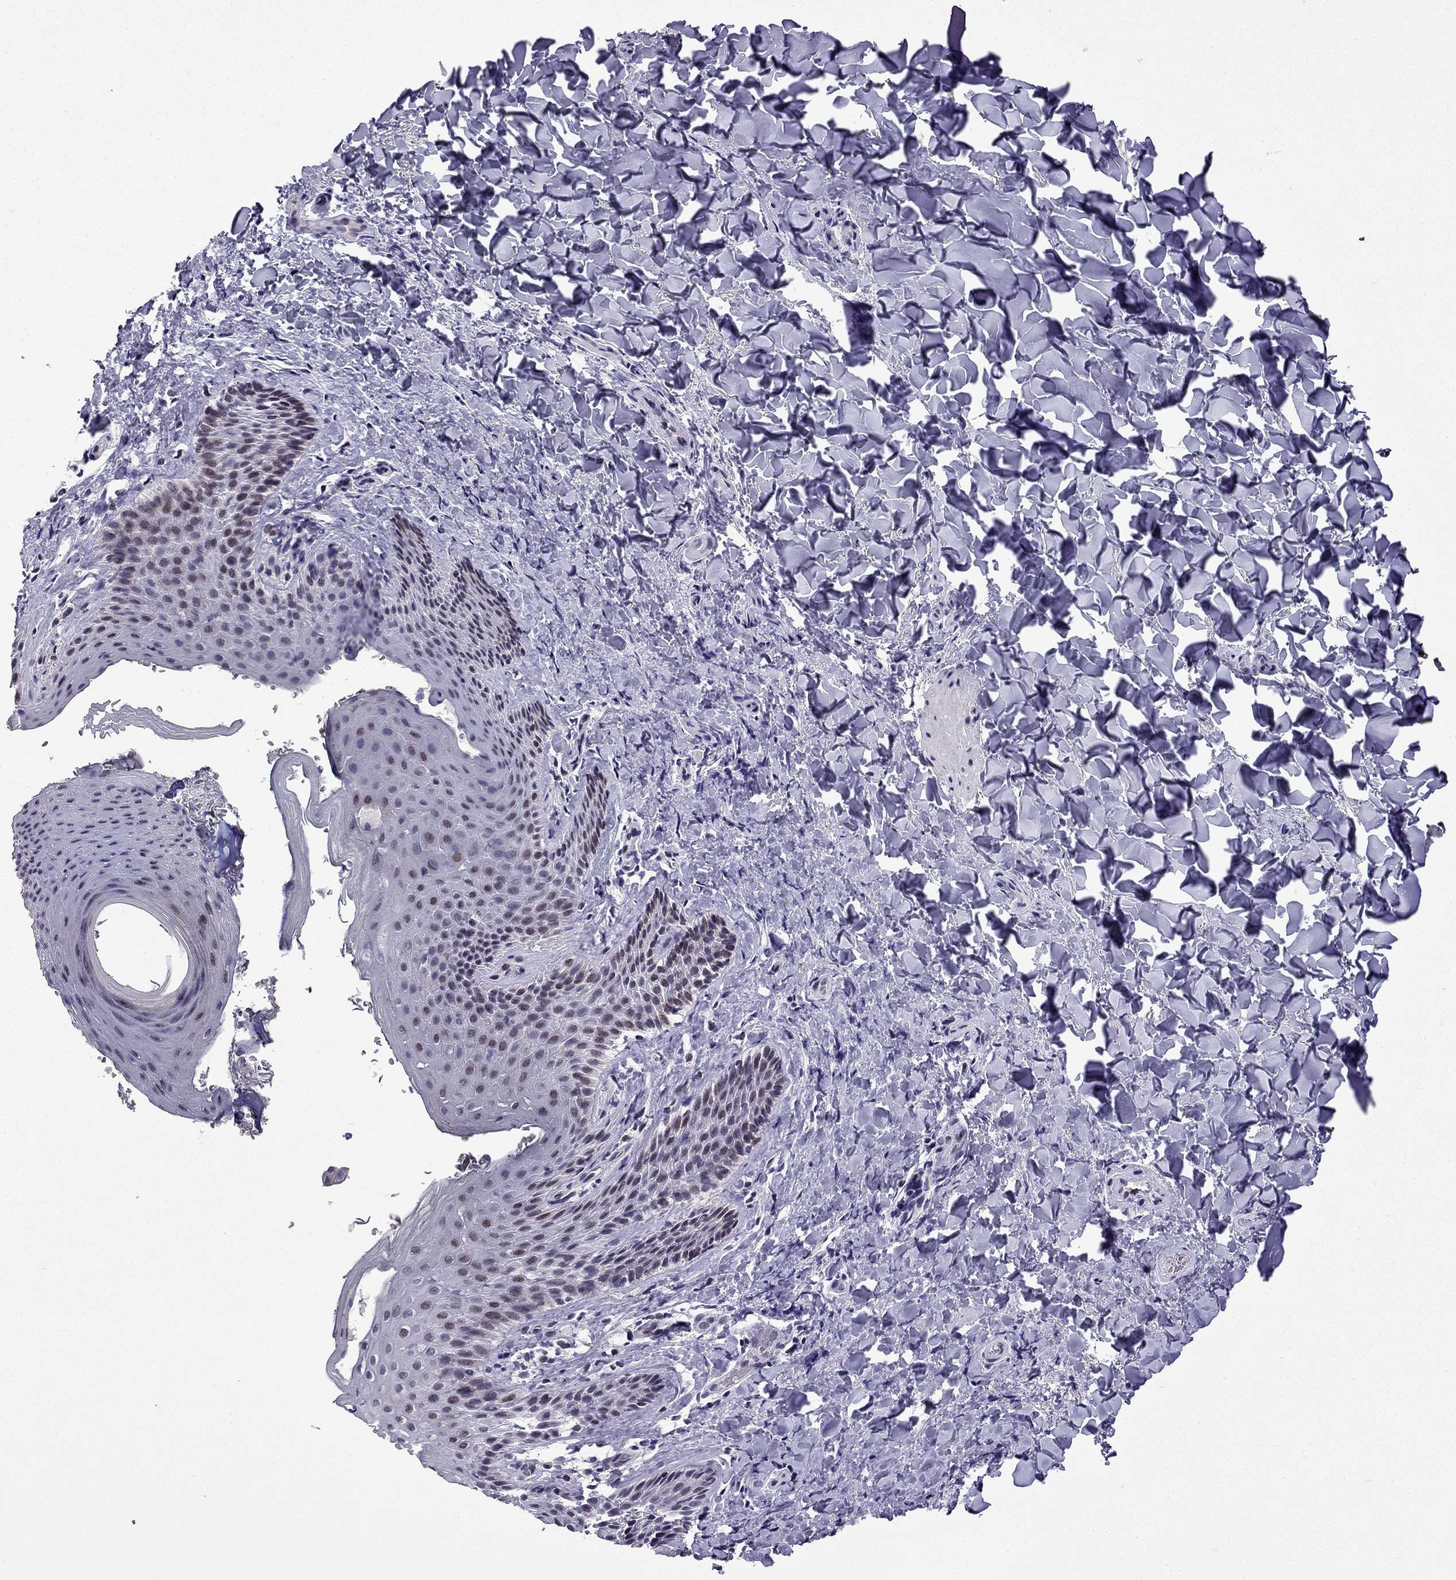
{"staining": {"intensity": "weak", "quantity": "<25%", "location": "nuclear"}, "tissue": "skin", "cell_type": "Epidermal cells", "image_type": "normal", "snomed": [{"axis": "morphology", "description": "Normal tissue, NOS"}, {"axis": "topography", "description": "Anal"}], "caption": "Human skin stained for a protein using immunohistochemistry (IHC) exhibits no expression in epidermal cells.", "gene": "TTN", "patient": {"sex": "male", "age": 36}}